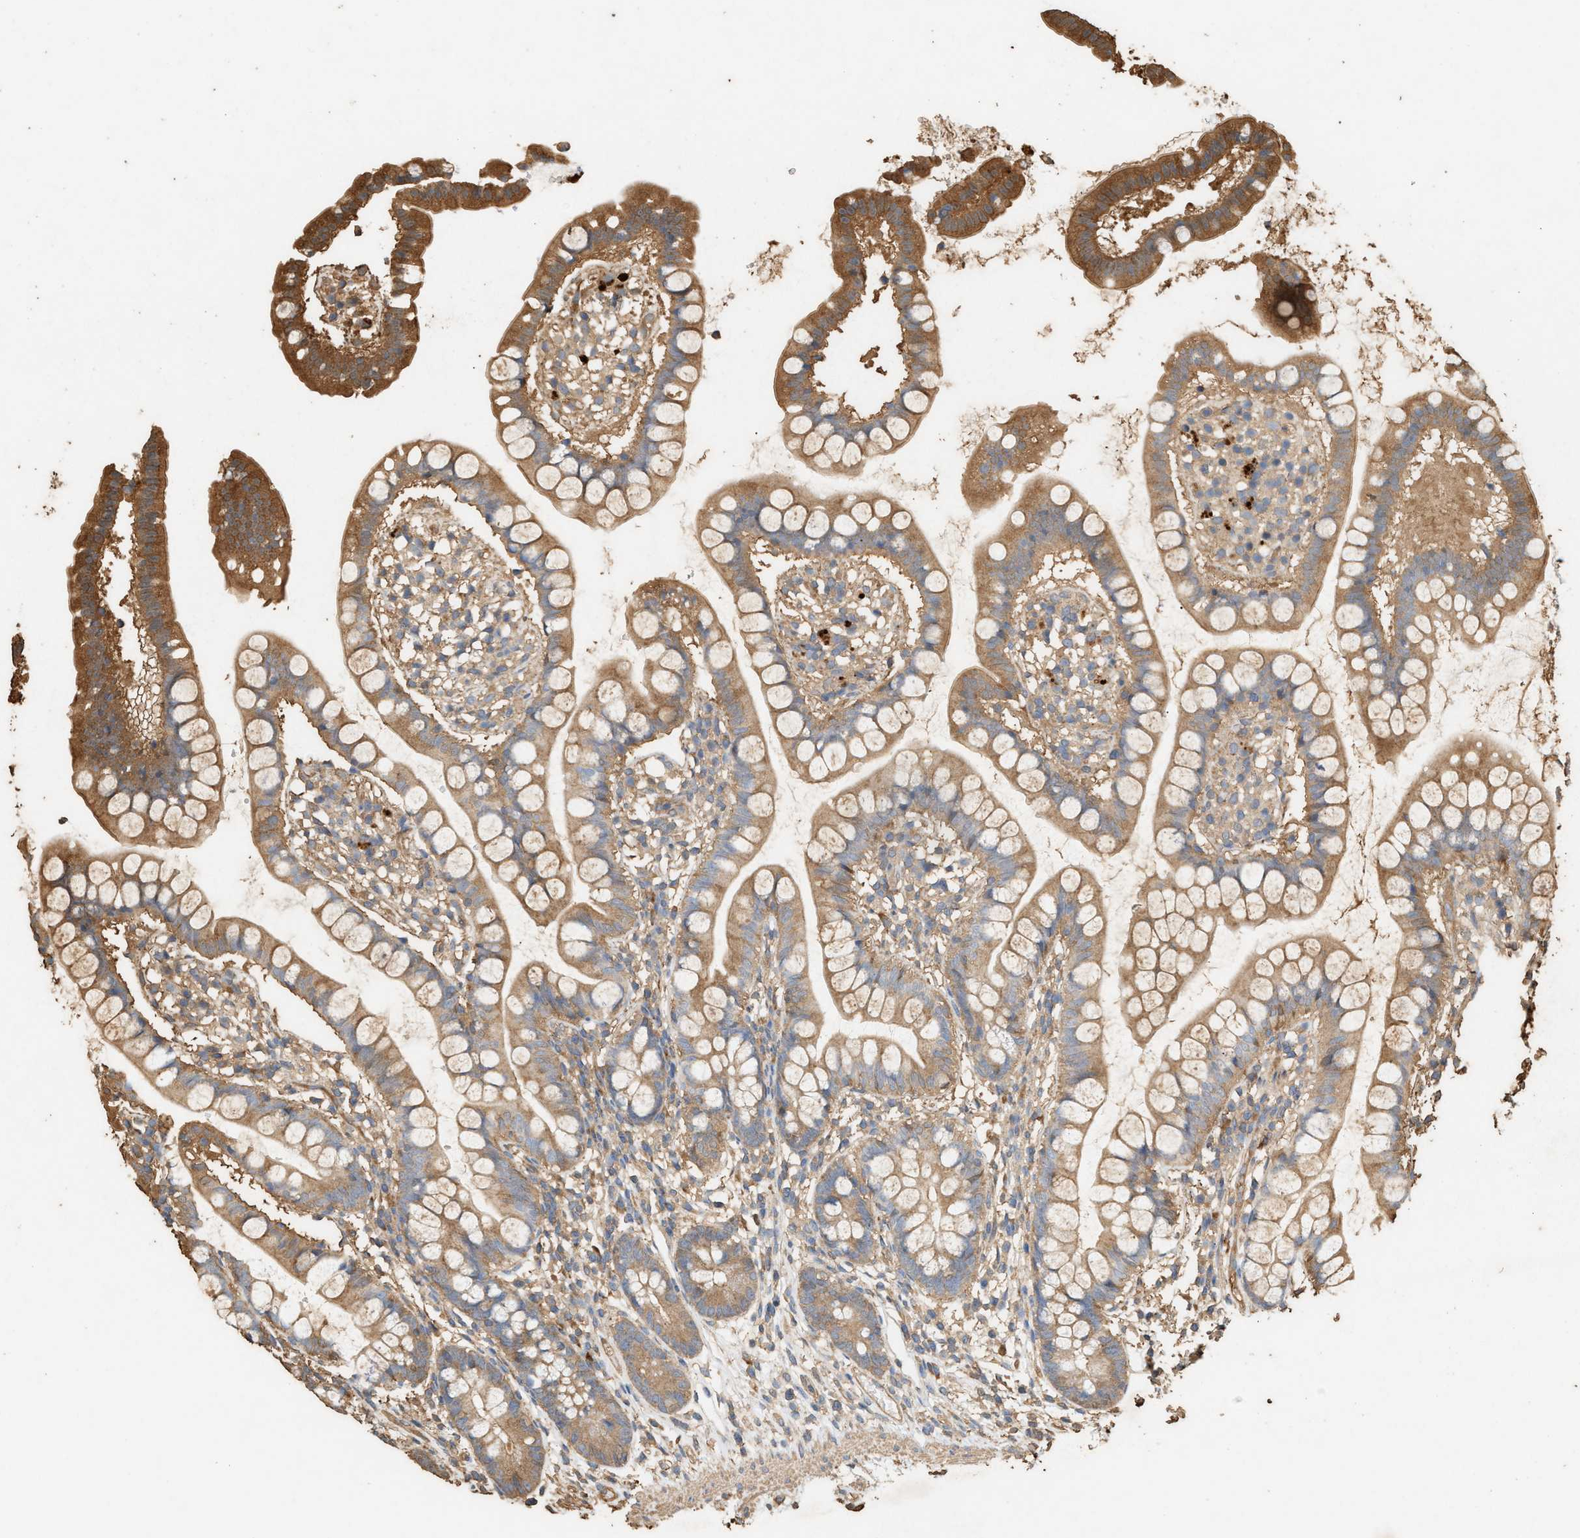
{"staining": {"intensity": "moderate", "quantity": ">75%", "location": "cytoplasmic/membranous"}, "tissue": "small intestine", "cell_type": "Glandular cells", "image_type": "normal", "snomed": [{"axis": "morphology", "description": "Normal tissue, NOS"}, {"axis": "topography", "description": "Small intestine"}], "caption": "Glandular cells show medium levels of moderate cytoplasmic/membranous expression in about >75% of cells in normal small intestine. (DAB (3,3'-diaminobenzidine) IHC with brightfield microscopy, high magnification).", "gene": "DCAF7", "patient": {"sex": "female", "age": 84}}